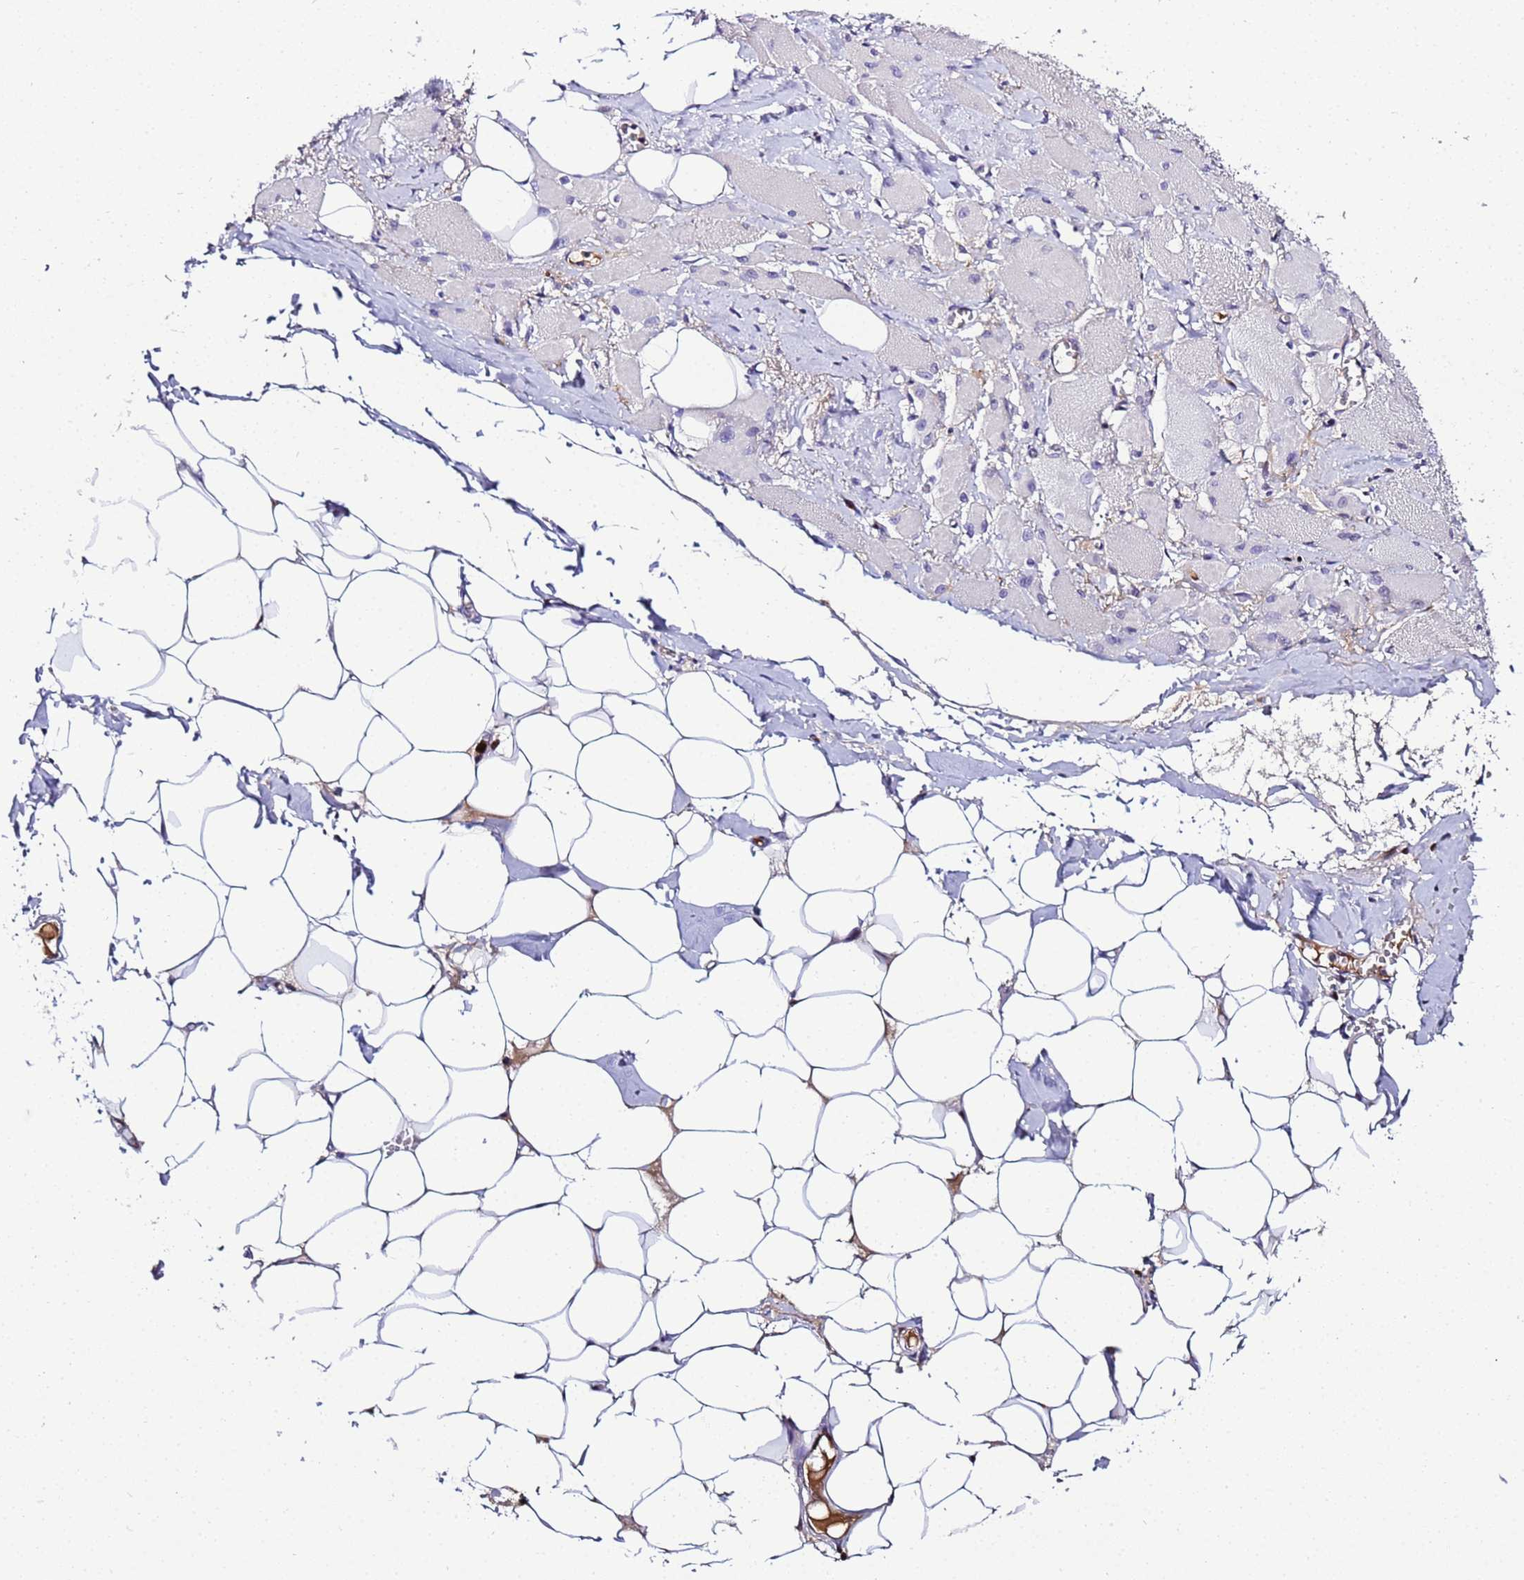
{"staining": {"intensity": "negative", "quantity": "none", "location": "none"}, "tissue": "skeletal muscle", "cell_type": "Myocytes", "image_type": "normal", "snomed": [{"axis": "morphology", "description": "Normal tissue, NOS"}, {"axis": "morphology", "description": "Basal cell carcinoma"}, {"axis": "topography", "description": "Skeletal muscle"}], "caption": "DAB immunohistochemical staining of benign skeletal muscle shows no significant staining in myocytes.", "gene": "CFHR1", "patient": {"sex": "female", "age": 64}}